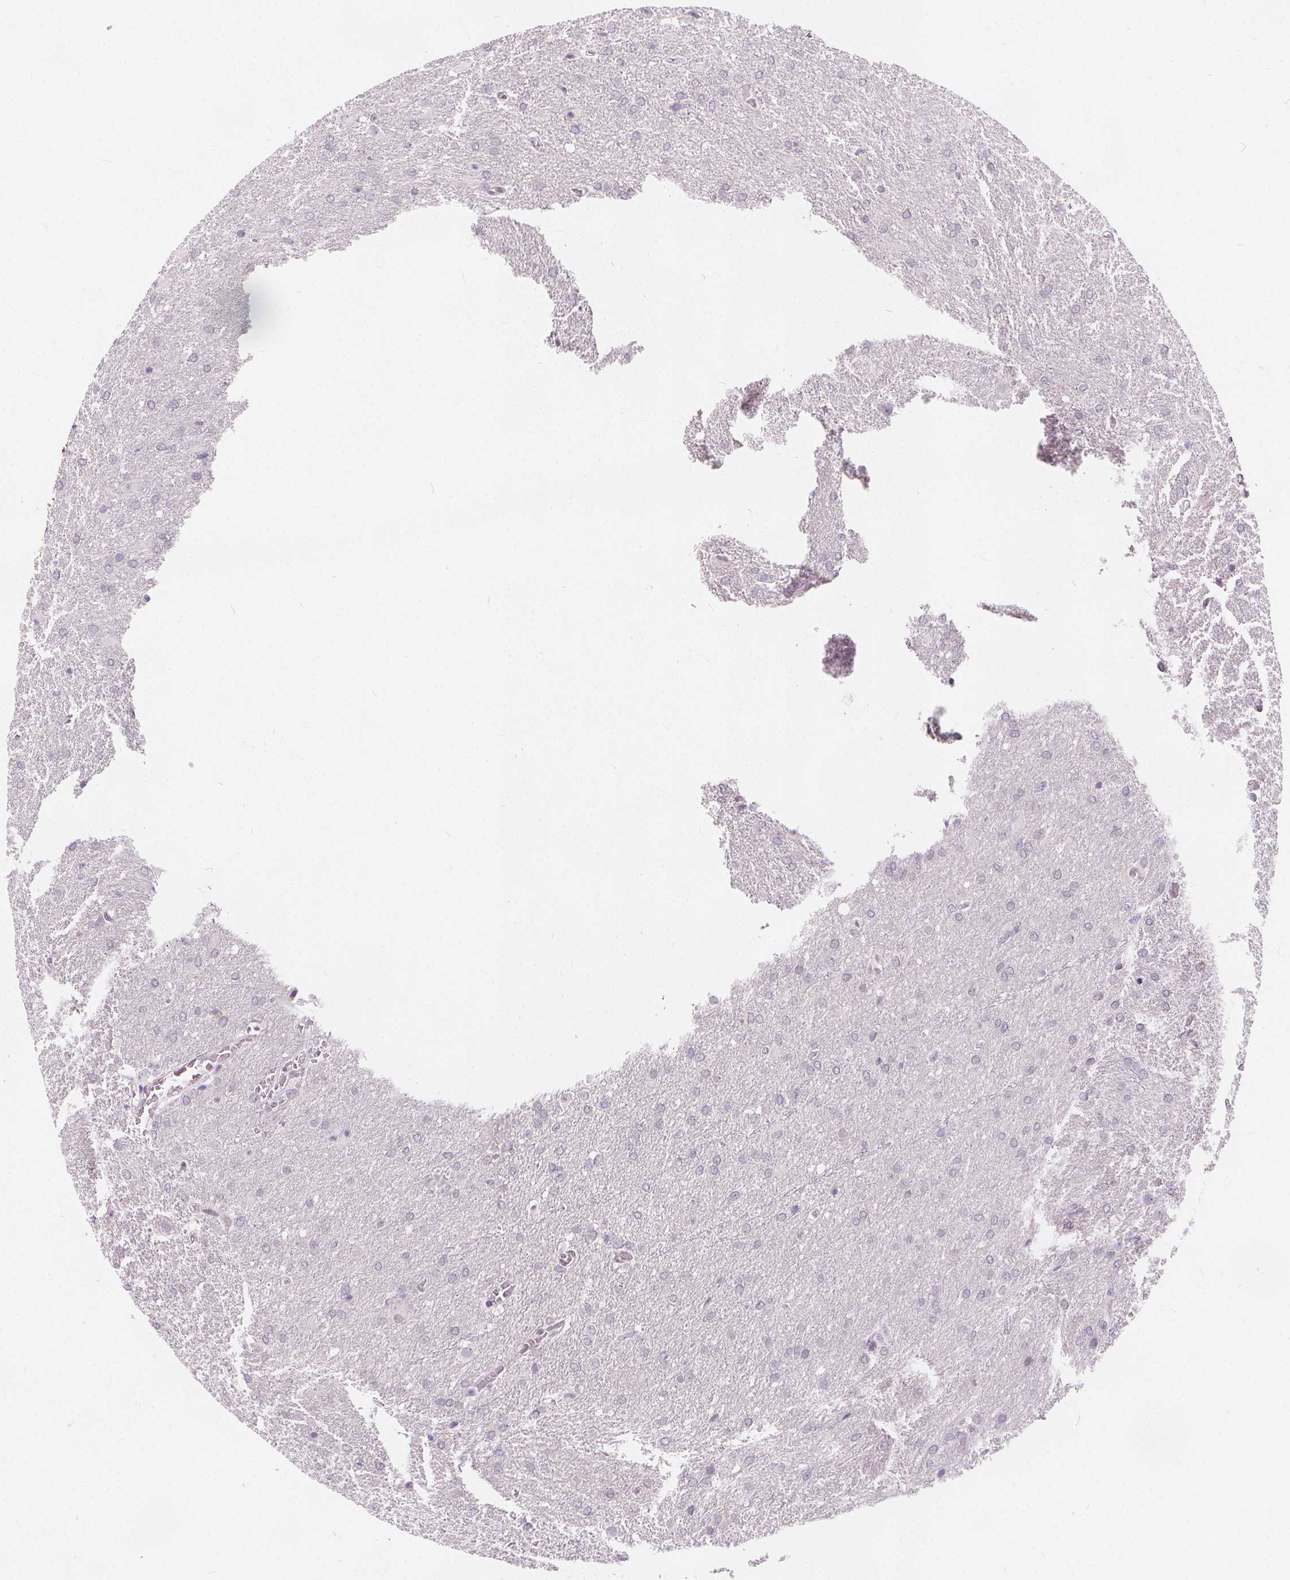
{"staining": {"intensity": "negative", "quantity": "none", "location": "none"}, "tissue": "glioma", "cell_type": "Tumor cells", "image_type": "cancer", "snomed": [{"axis": "morphology", "description": "Glioma, malignant, High grade"}, {"axis": "topography", "description": "Brain"}], "caption": "Micrograph shows no protein positivity in tumor cells of glioma tissue.", "gene": "DRC3", "patient": {"sex": "male", "age": 68}}